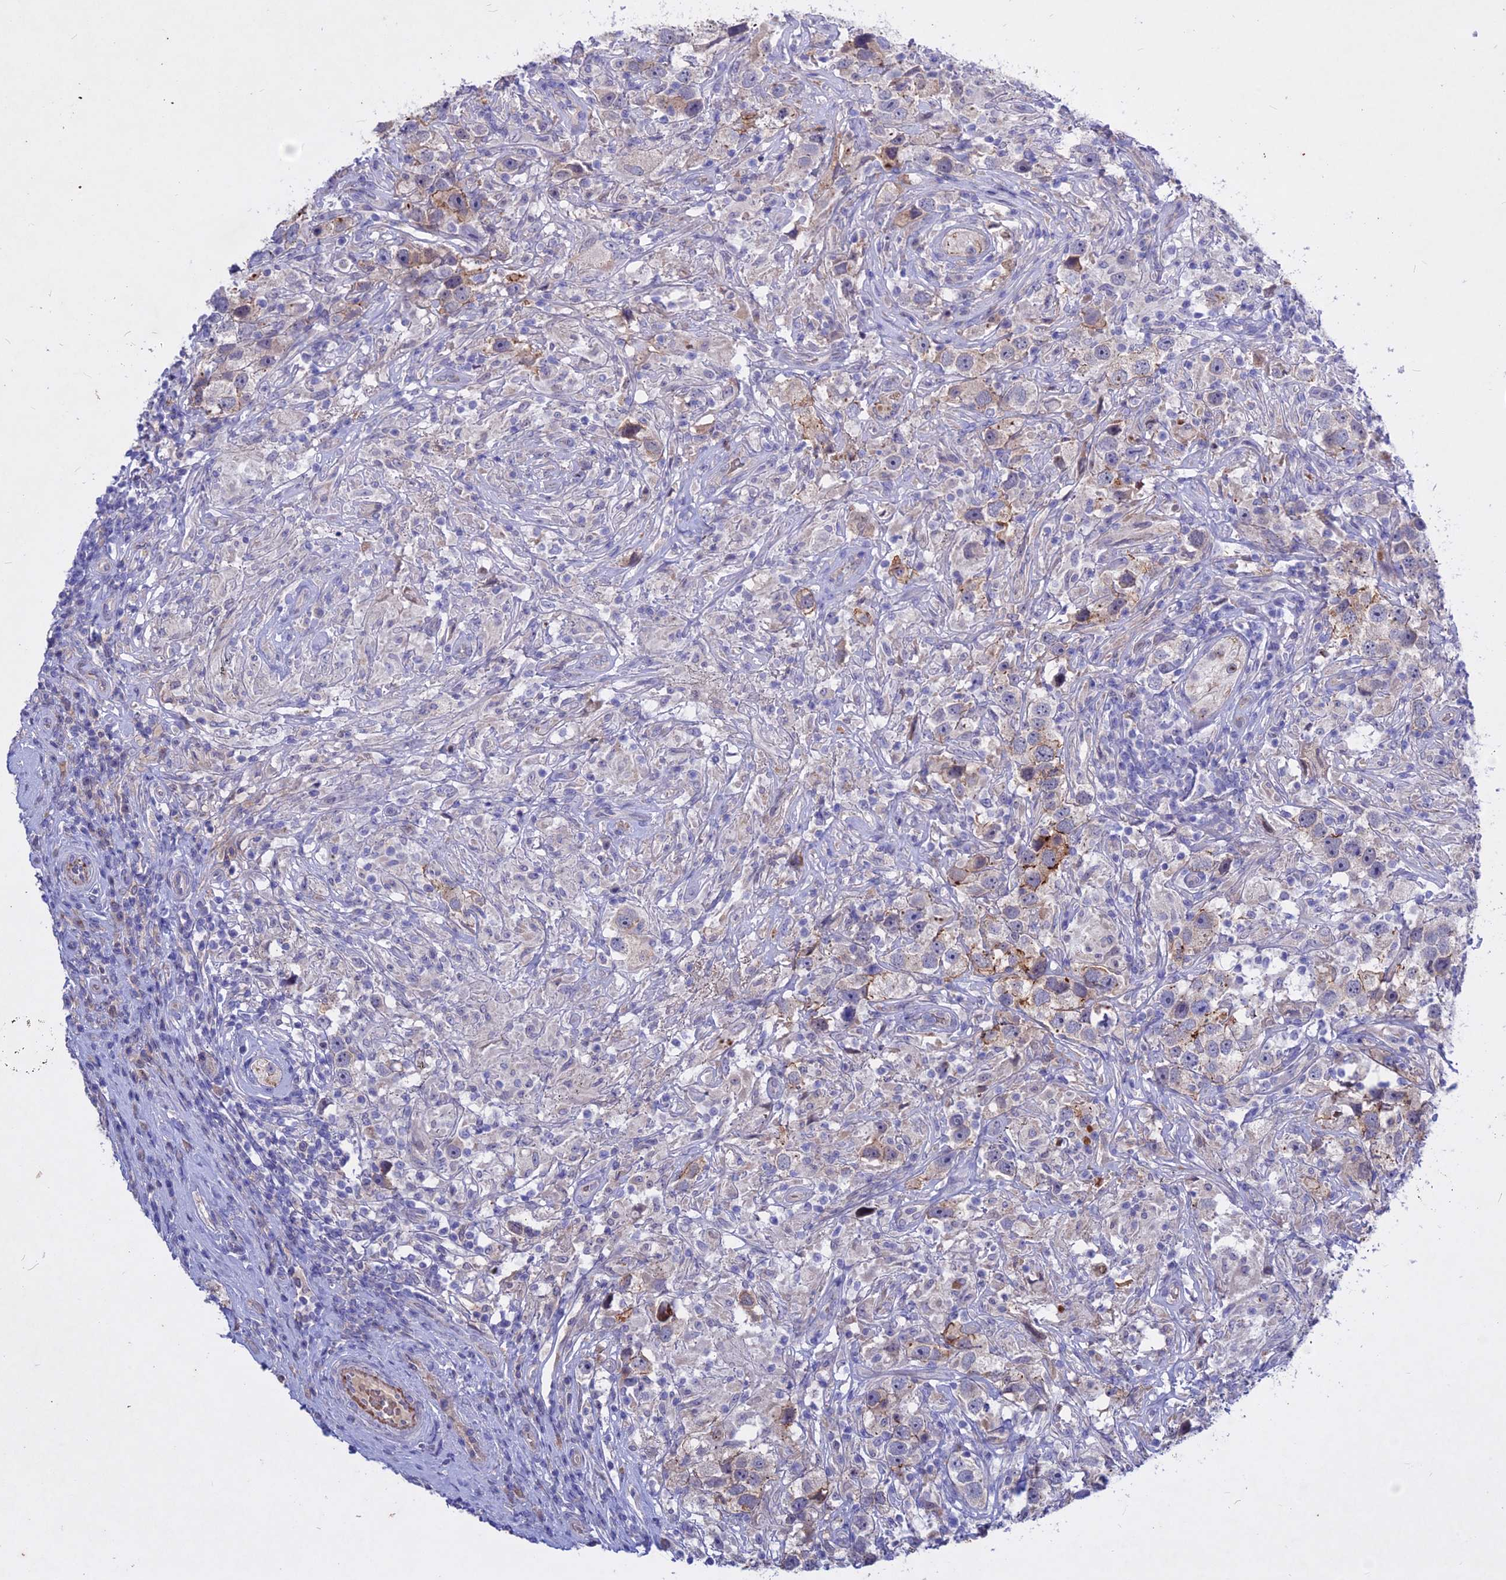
{"staining": {"intensity": "moderate", "quantity": "<25%", "location": "cytoplasmic/membranous"}, "tissue": "testis cancer", "cell_type": "Tumor cells", "image_type": "cancer", "snomed": [{"axis": "morphology", "description": "Seminoma, NOS"}, {"axis": "topography", "description": "Testis"}], "caption": "Moderate cytoplasmic/membranous staining for a protein is identified in approximately <25% of tumor cells of testis seminoma using immunohistochemistry.", "gene": "GK5", "patient": {"sex": "male", "age": 49}}